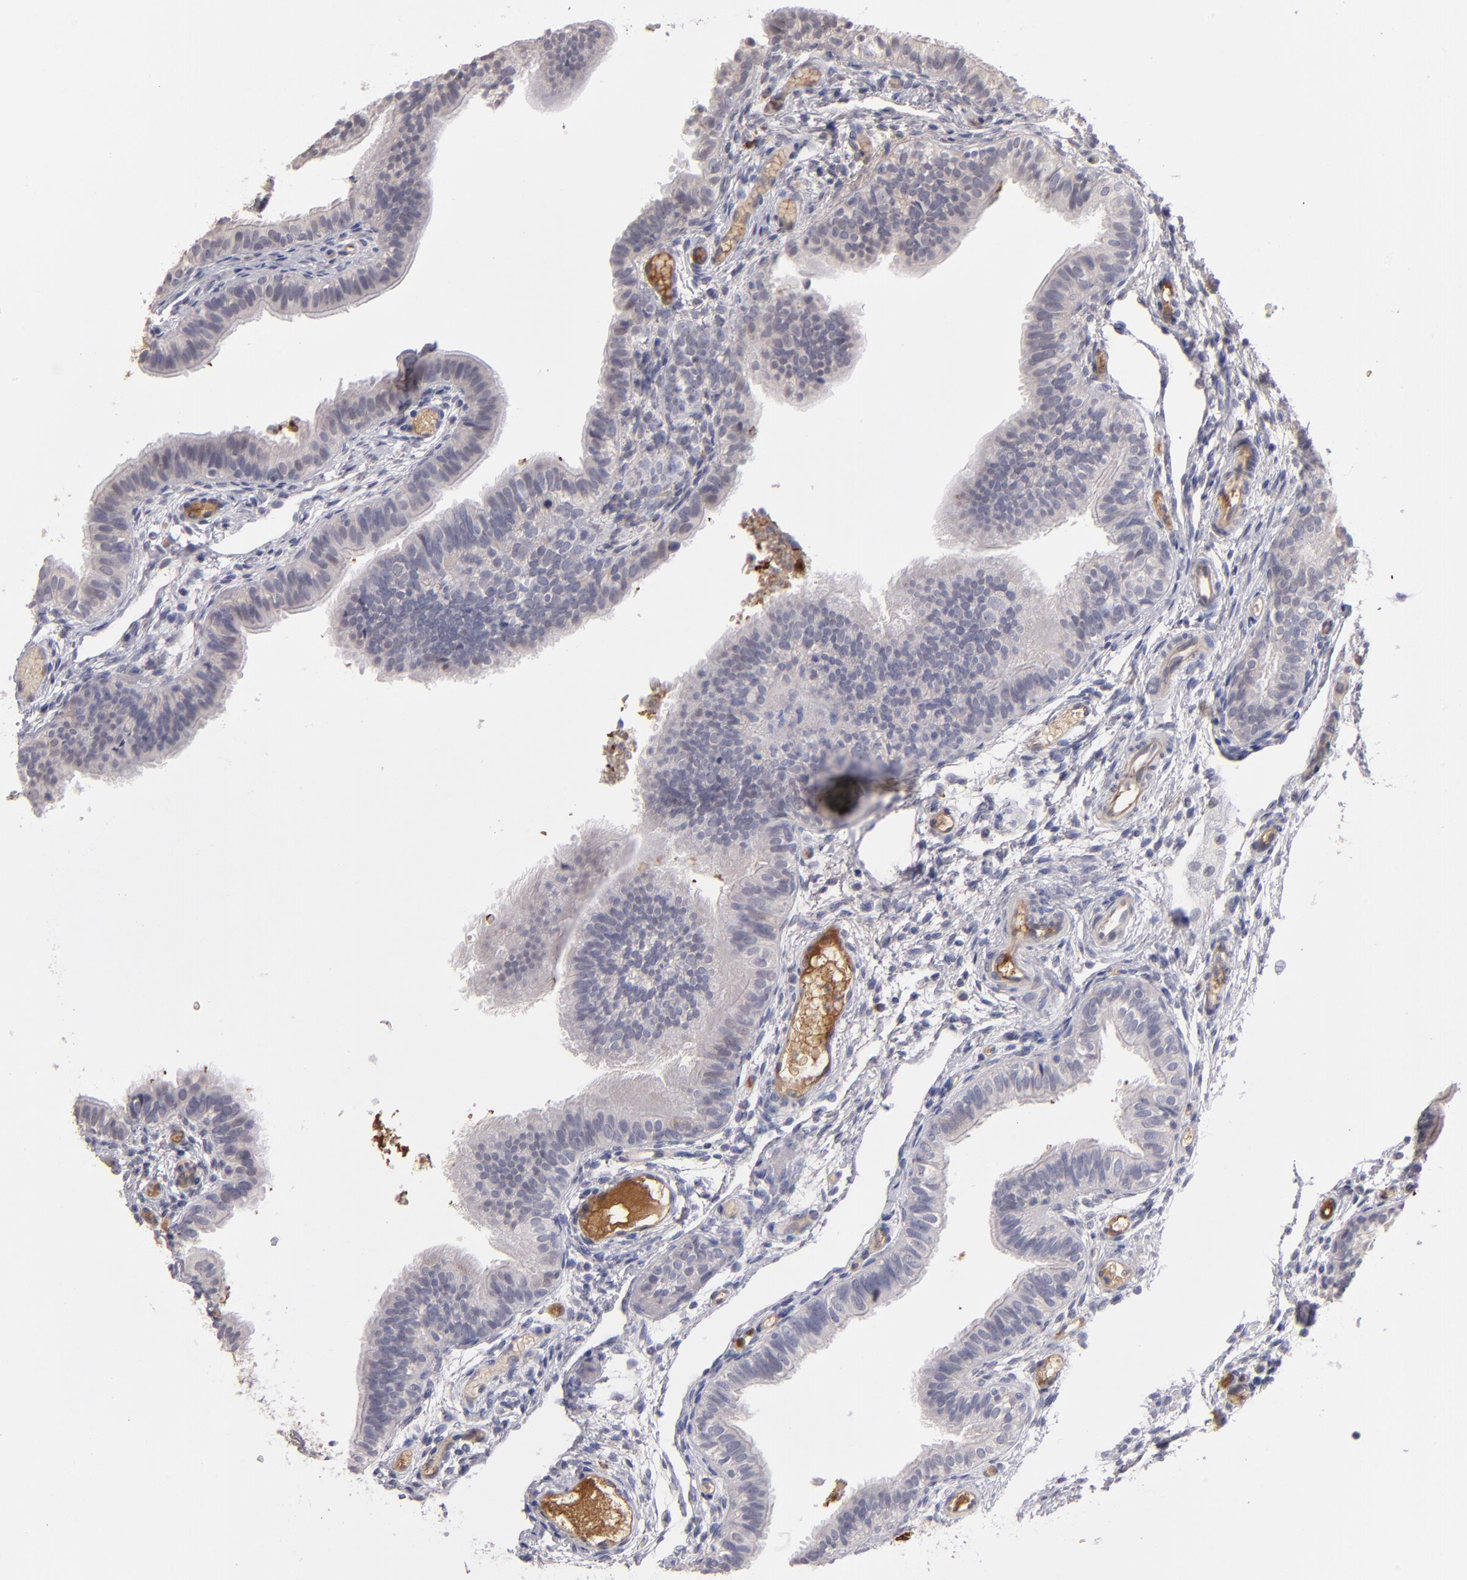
{"staining": {"intensity": "negative", "quantity": "none", "location": "none"}, "tissue": "fallopian tube", "cell_type": "Glandular cells", "image_type": "normal", "snomed": [{"axis": "morphology", "description": "Normal tissue, NOS"}, {"axis": "morphology", "description": "Dermoid, NOS"}, {"axis": "topography", "description": "Fallopian tube"}], "caption": "This is a histopathology image of immunohistochemistry (IHC) staining of unremarkable fallopian tube, which shows no staining in glandular cells. Nuclei are stained in blue.", "gene": "ITIH4", "patient": {"sex": "female", "age": 33}}